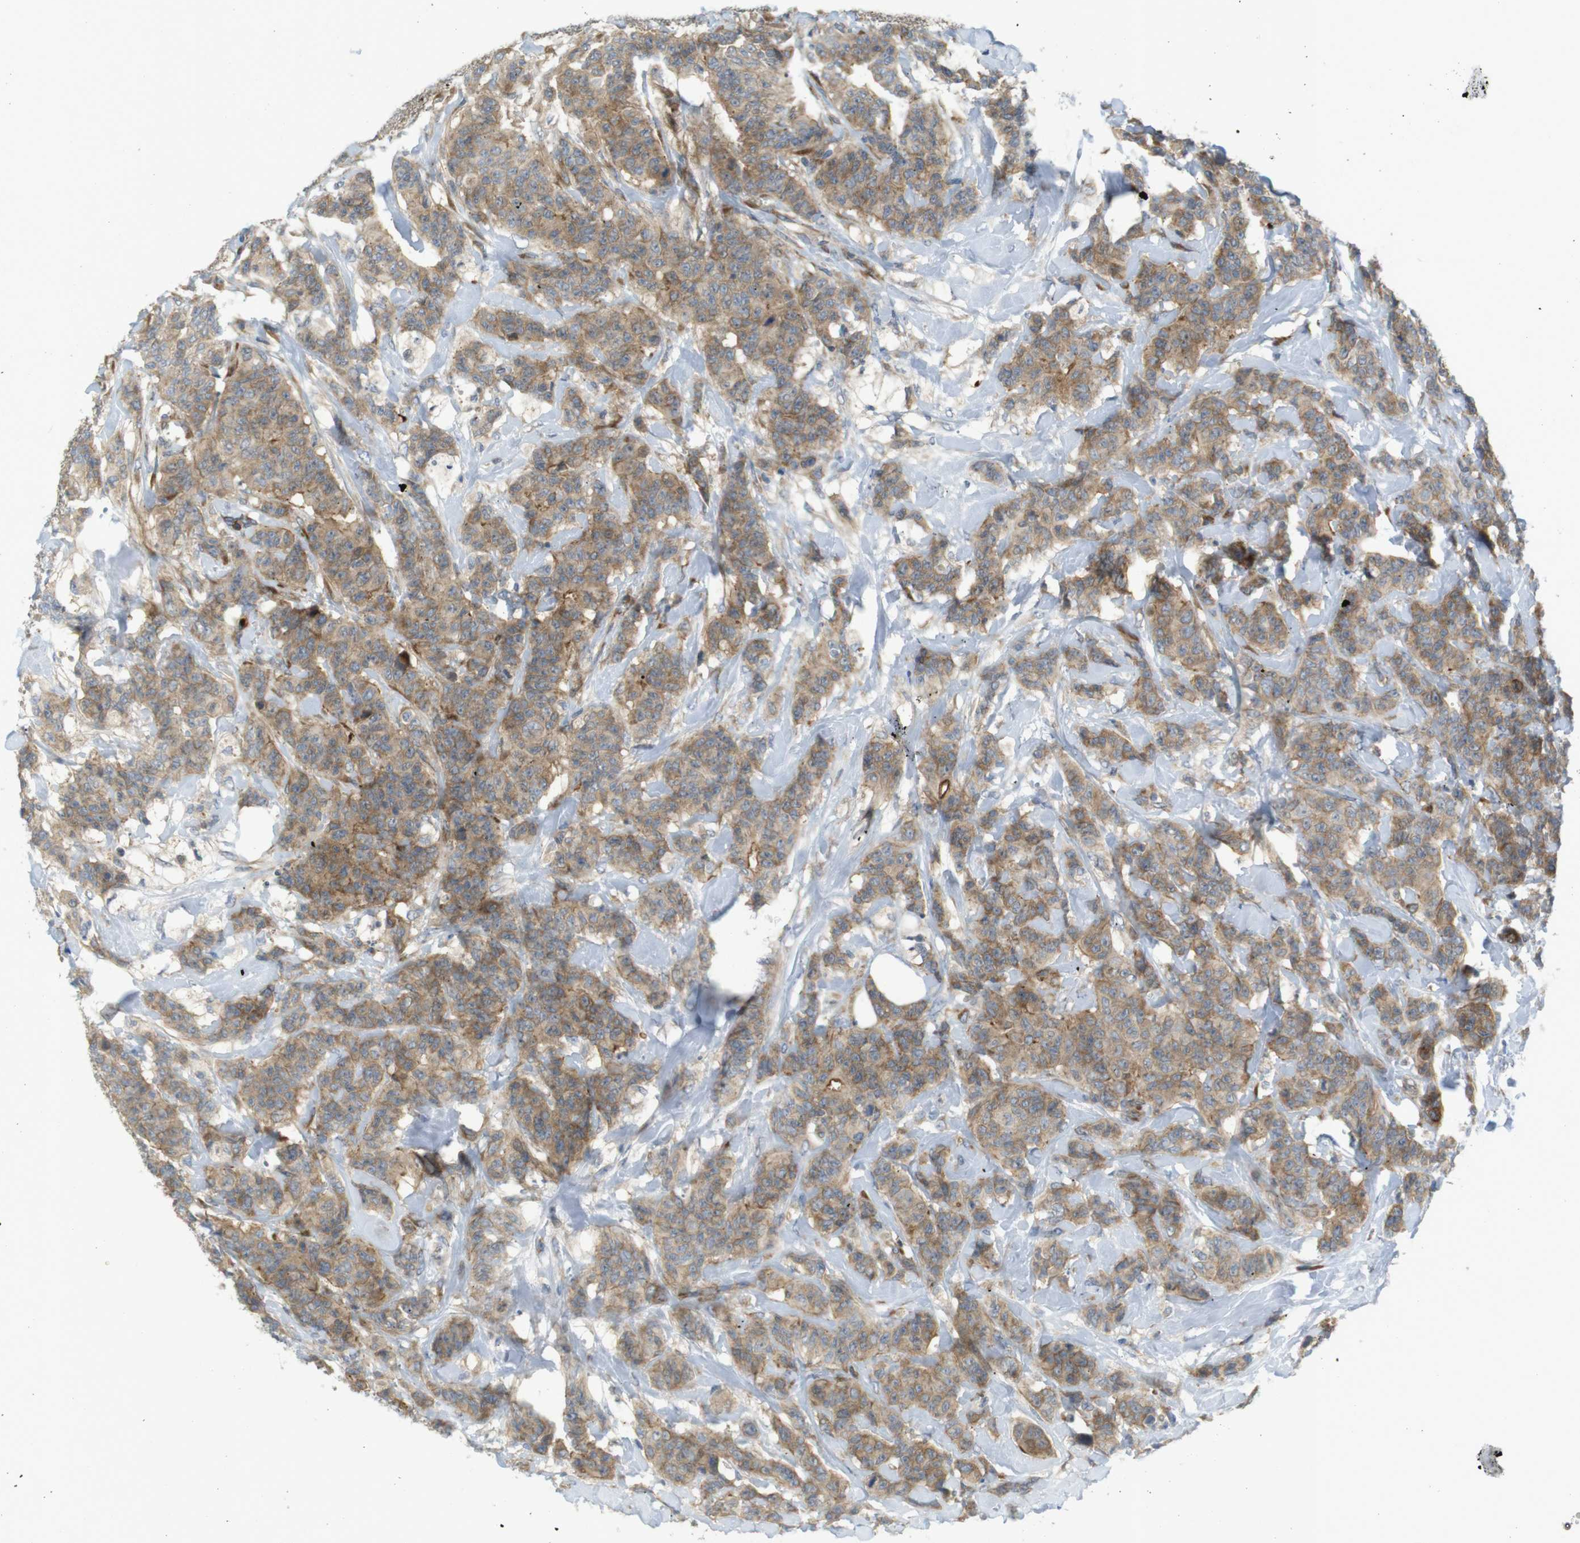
{"staining": {"intensity": "moderate", "quantity": ">75%", "location": "cytoplasmic/membranous"}, "tissue": "breast cancer", "cell_type": "Tumor cells", "image_type": "cancer", "snomed": [{"axis": "morphology", "description": "Normal tissue, NOS"}, {"axis": "morphology", "description": "Duct carcinoma"}, {"axis": "topography", "description": "Breast"}], "caption": "This histopathology image shows IHC staining of human invasive ductal carcinoma (breast), with medium moderate cytoplasmic/membranous staining in approximately >75% of tumor cells.", "gene": "GJC3", "patient": {"sex": "female", "age": 40}}